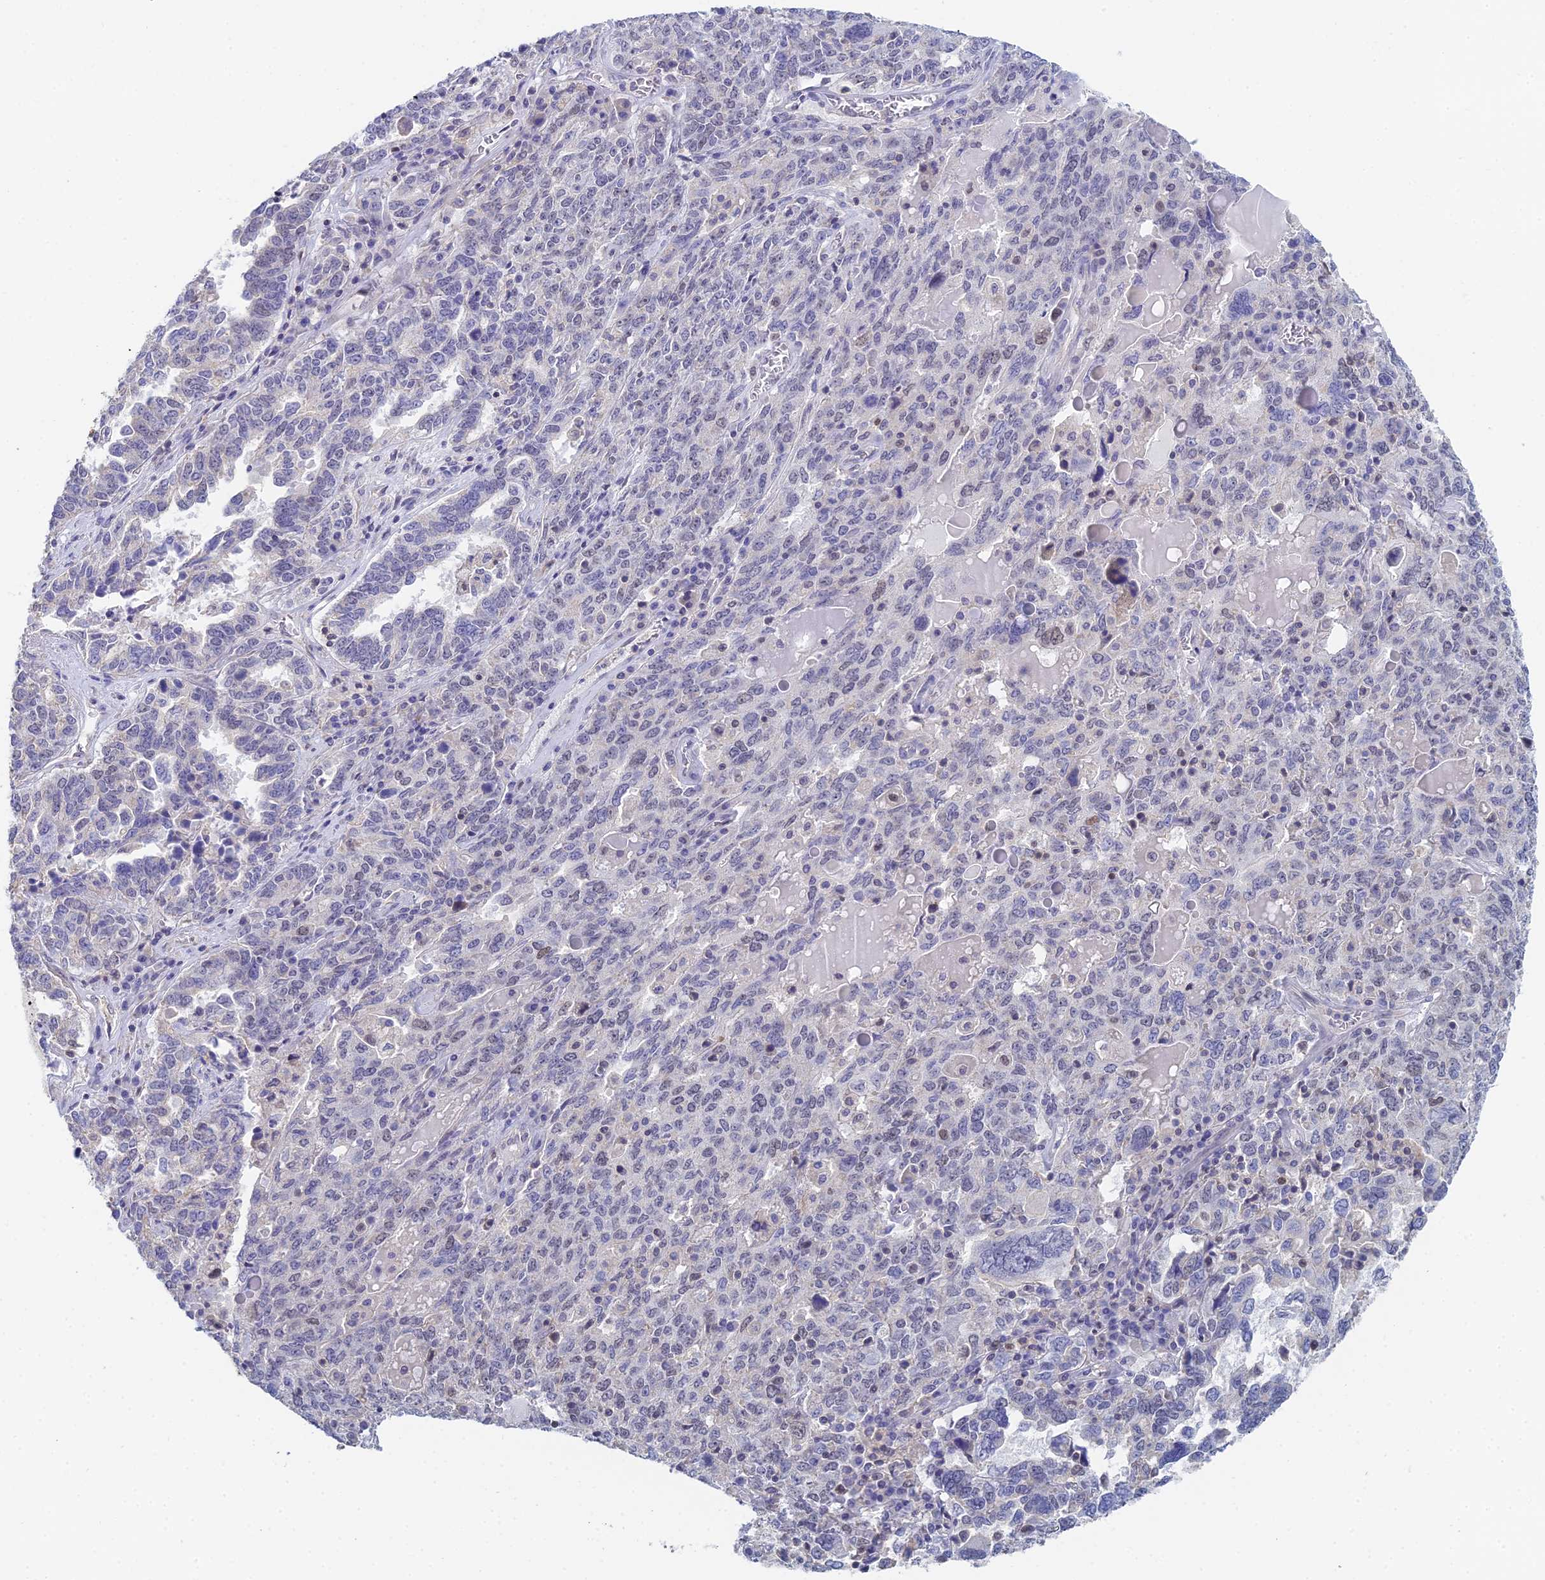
{"staining": {"intensity": "negative", "quantity": "none", "location": "none"}, "tissue": "ovarian cancer", "cell_type": "Tumor cells", "image_type": "cancer", "snomed": [{"axis": "morphology", "description": "Carcinoma, endometroid"}, {"axis": "topography", "description": "Ovary"}], "caption": "DAB (3,3'-diaminobenzidine) immunohistochemical staining of human ovarian cancer (endometroid carcinoma) shows no significant positivity in tumor cells.", "gene": "MCM2", "patient": {"sex": "female", "age": 62}}